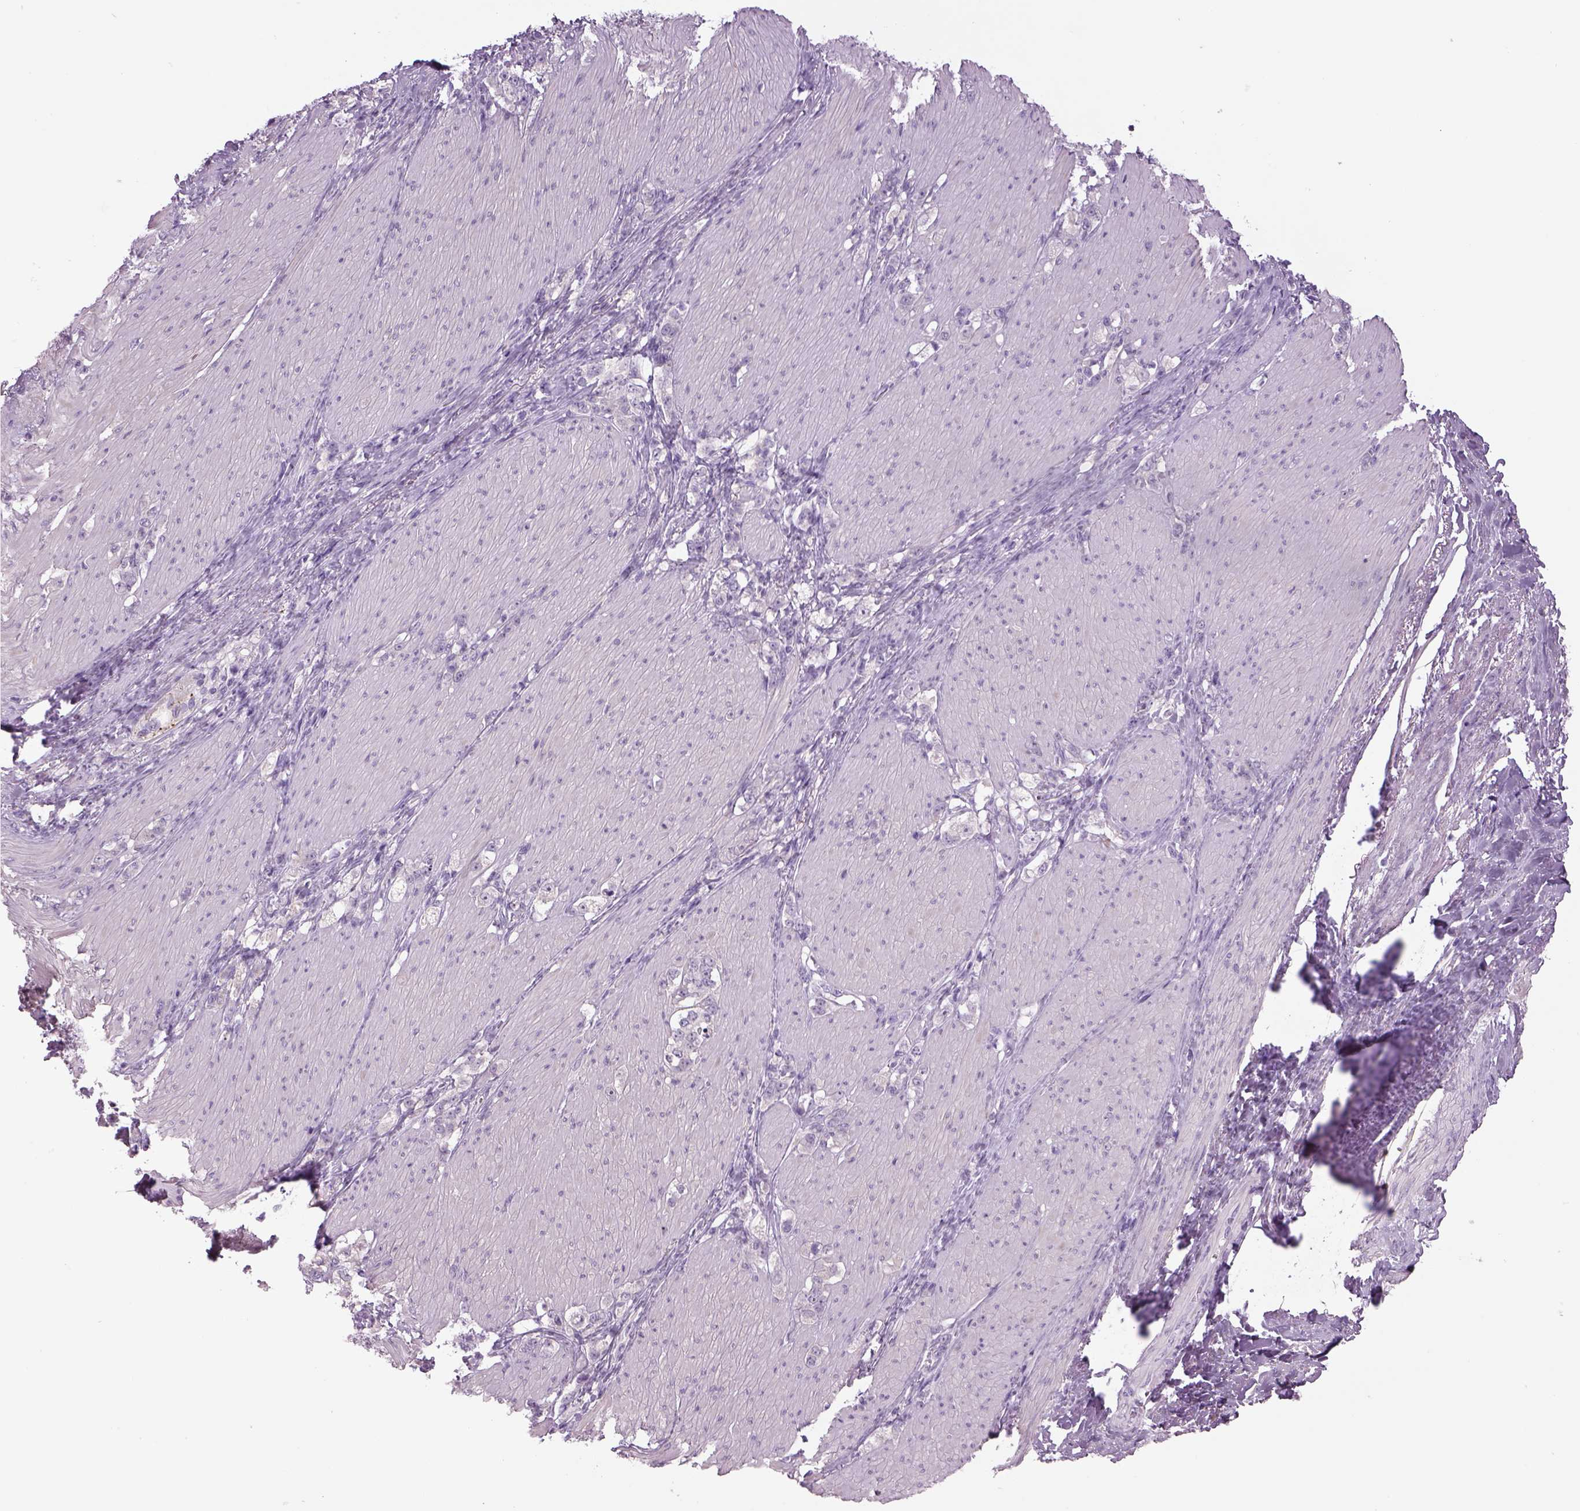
{"staining": {"intensity": "negative", "quantity": "none", "location": "none"}, "tissue": "stomach cancer", "cell_type": "Tumor cells", "image_type": "cancer", "snomed": [{"axis": "morphology", "description": "Adenocarcinoma, NOS"}, {"axis": "topography", "description": "Stomach, lower"}], "caption": "Stomach cancer stained for a protein using IHC reveals no expression tumor cells.", "gene": "MDH1B", "patient": {"sex": "male", "age": 88}}